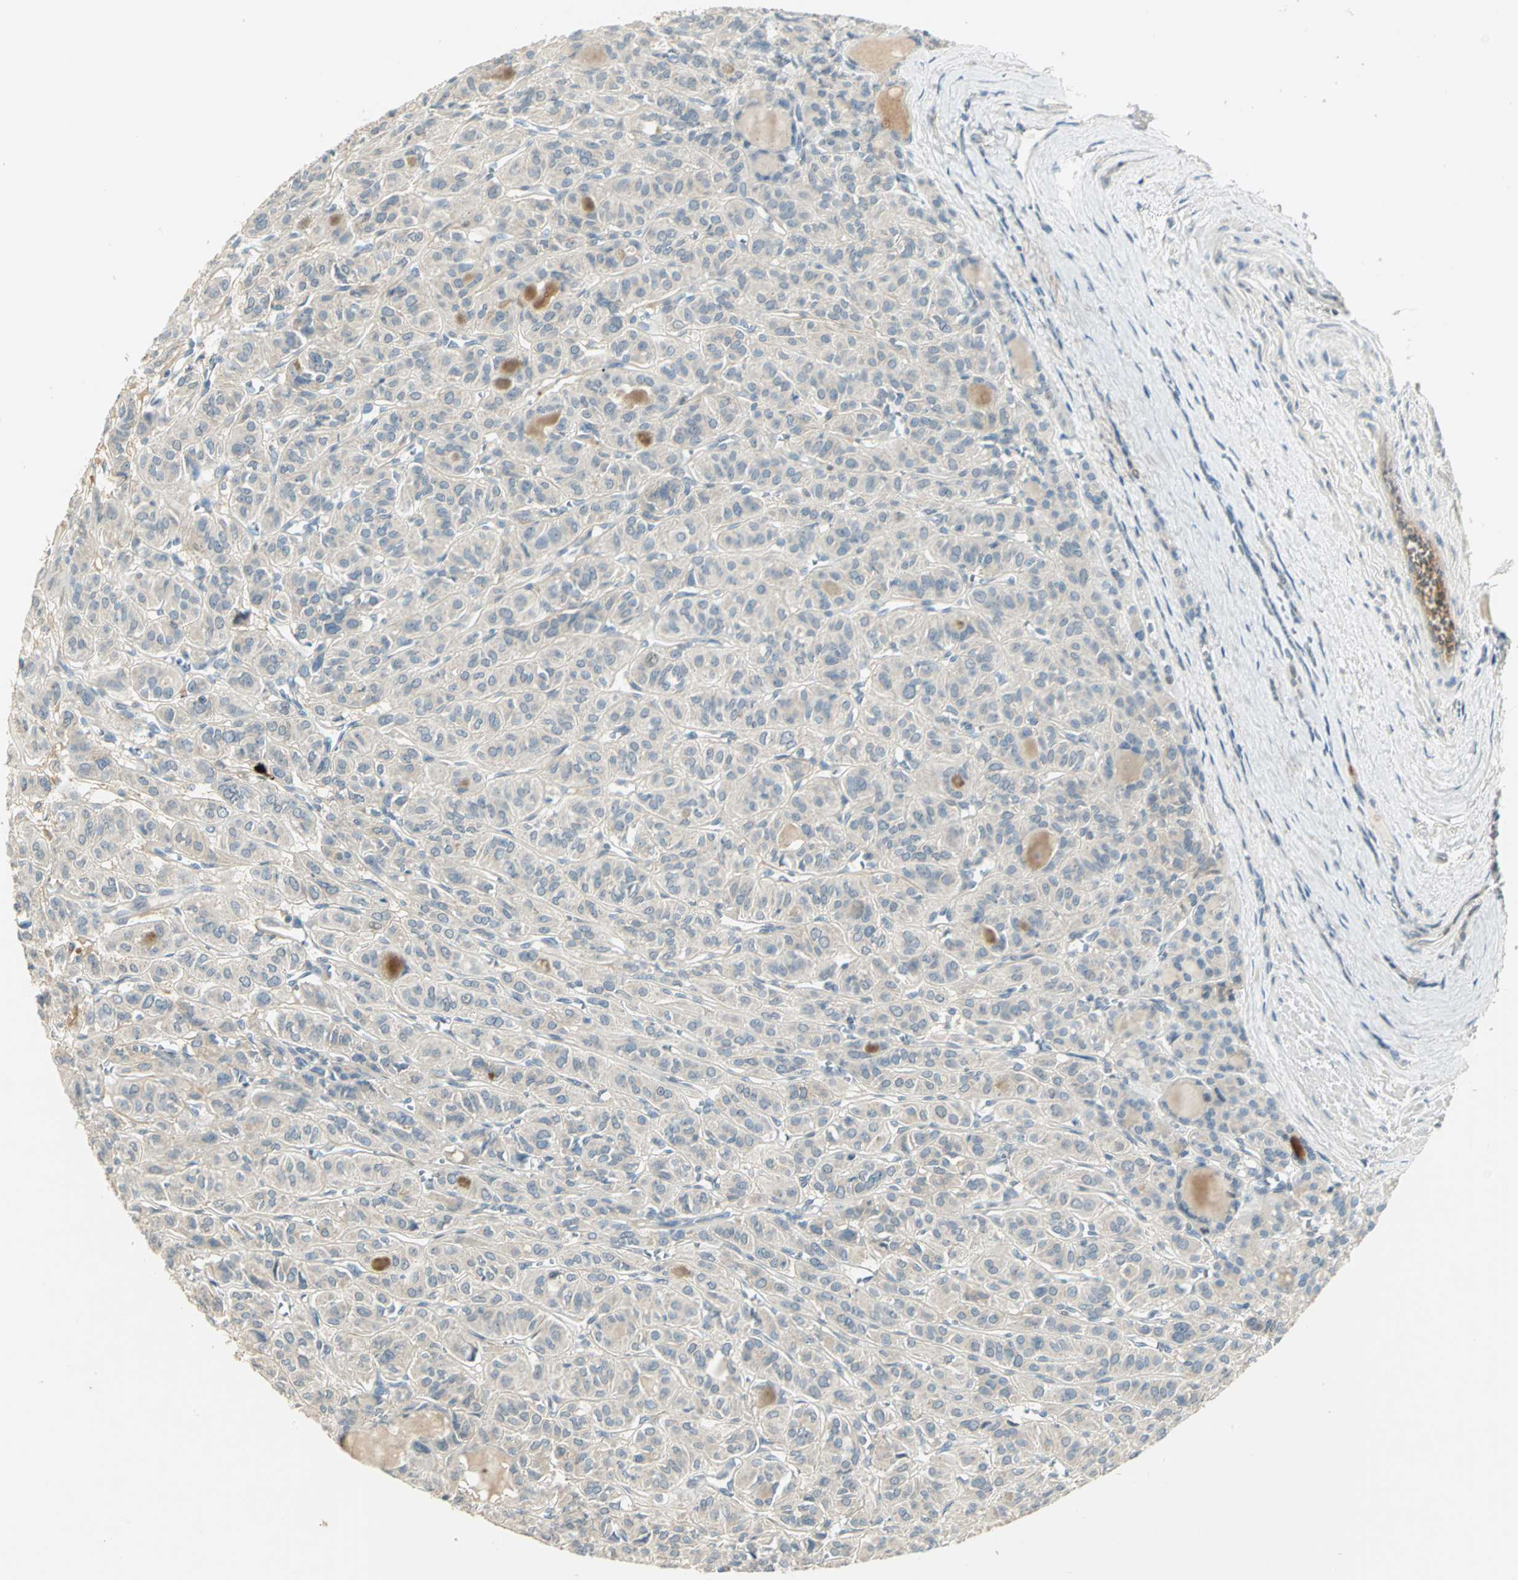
{"staining": {"intensity": "negative", "quantity": "none", "location": "none"}, "tissue": "thyroid cancer", "cell_type": "Tumor cells", "image_type": "cancer", "snomed": [{"axis": "morphology", "description": "Follicular adenoma carcinoma, NOS"}, {"axis": "topography", "description": "Thyroid gland"}], "caption": "The image exhibits no staining of tumor cells in follicular adenoma carcinoma (thyroid). (DAB (3,3'-diaminobenzidine) immunohistochemistry (IHC) visualized using brightfield microscopy, high magnification).", "gene": "PROC", "patient": {"sex": "female", "age": 71}}